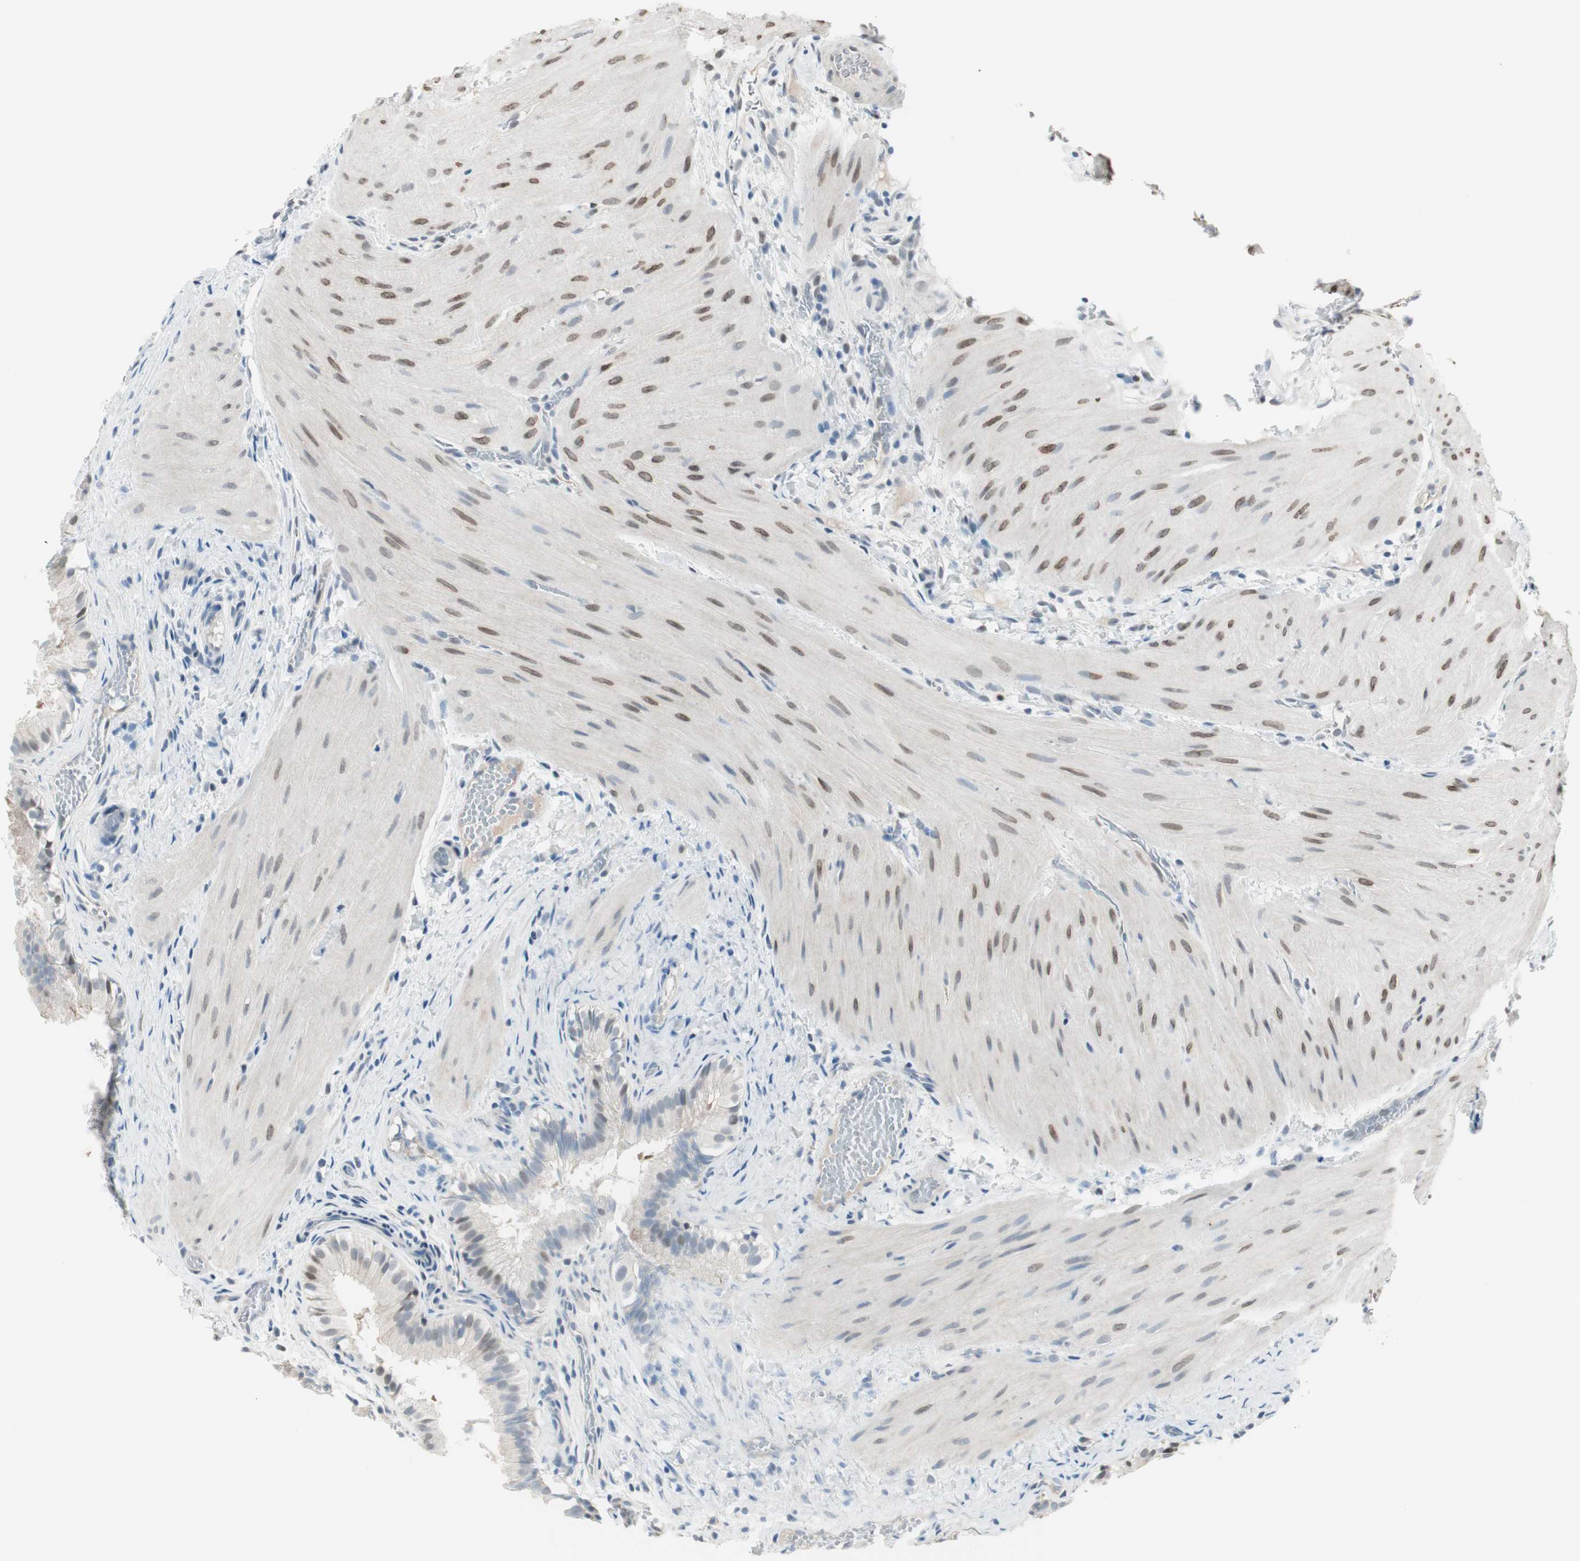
{"staining": {"intensity": "moderate", "quantity": "25%-75%", "location": "nuclear"}, "tissue": "gallbladder", "cell_type": "Glandular cells", "image_type": "normal", "snomed": [{"axis": "morphology", "description": "Normal tissue, NOS"}, {"axis": "topography", "description": "Gallbladder"}], "caption": "High-magnification brightfield microscopy of benign gallbladder stained with DAB (brown) and counterstained with hematoxylin (blue). glandular cells exhibit moderate nuclear expression is present in about25%-75% of cells. (DAB IHC, brown staining for protein, blue staining for nuclei).", "gene": "LONP2", "patient": {"sex": "female", "age": 26}}